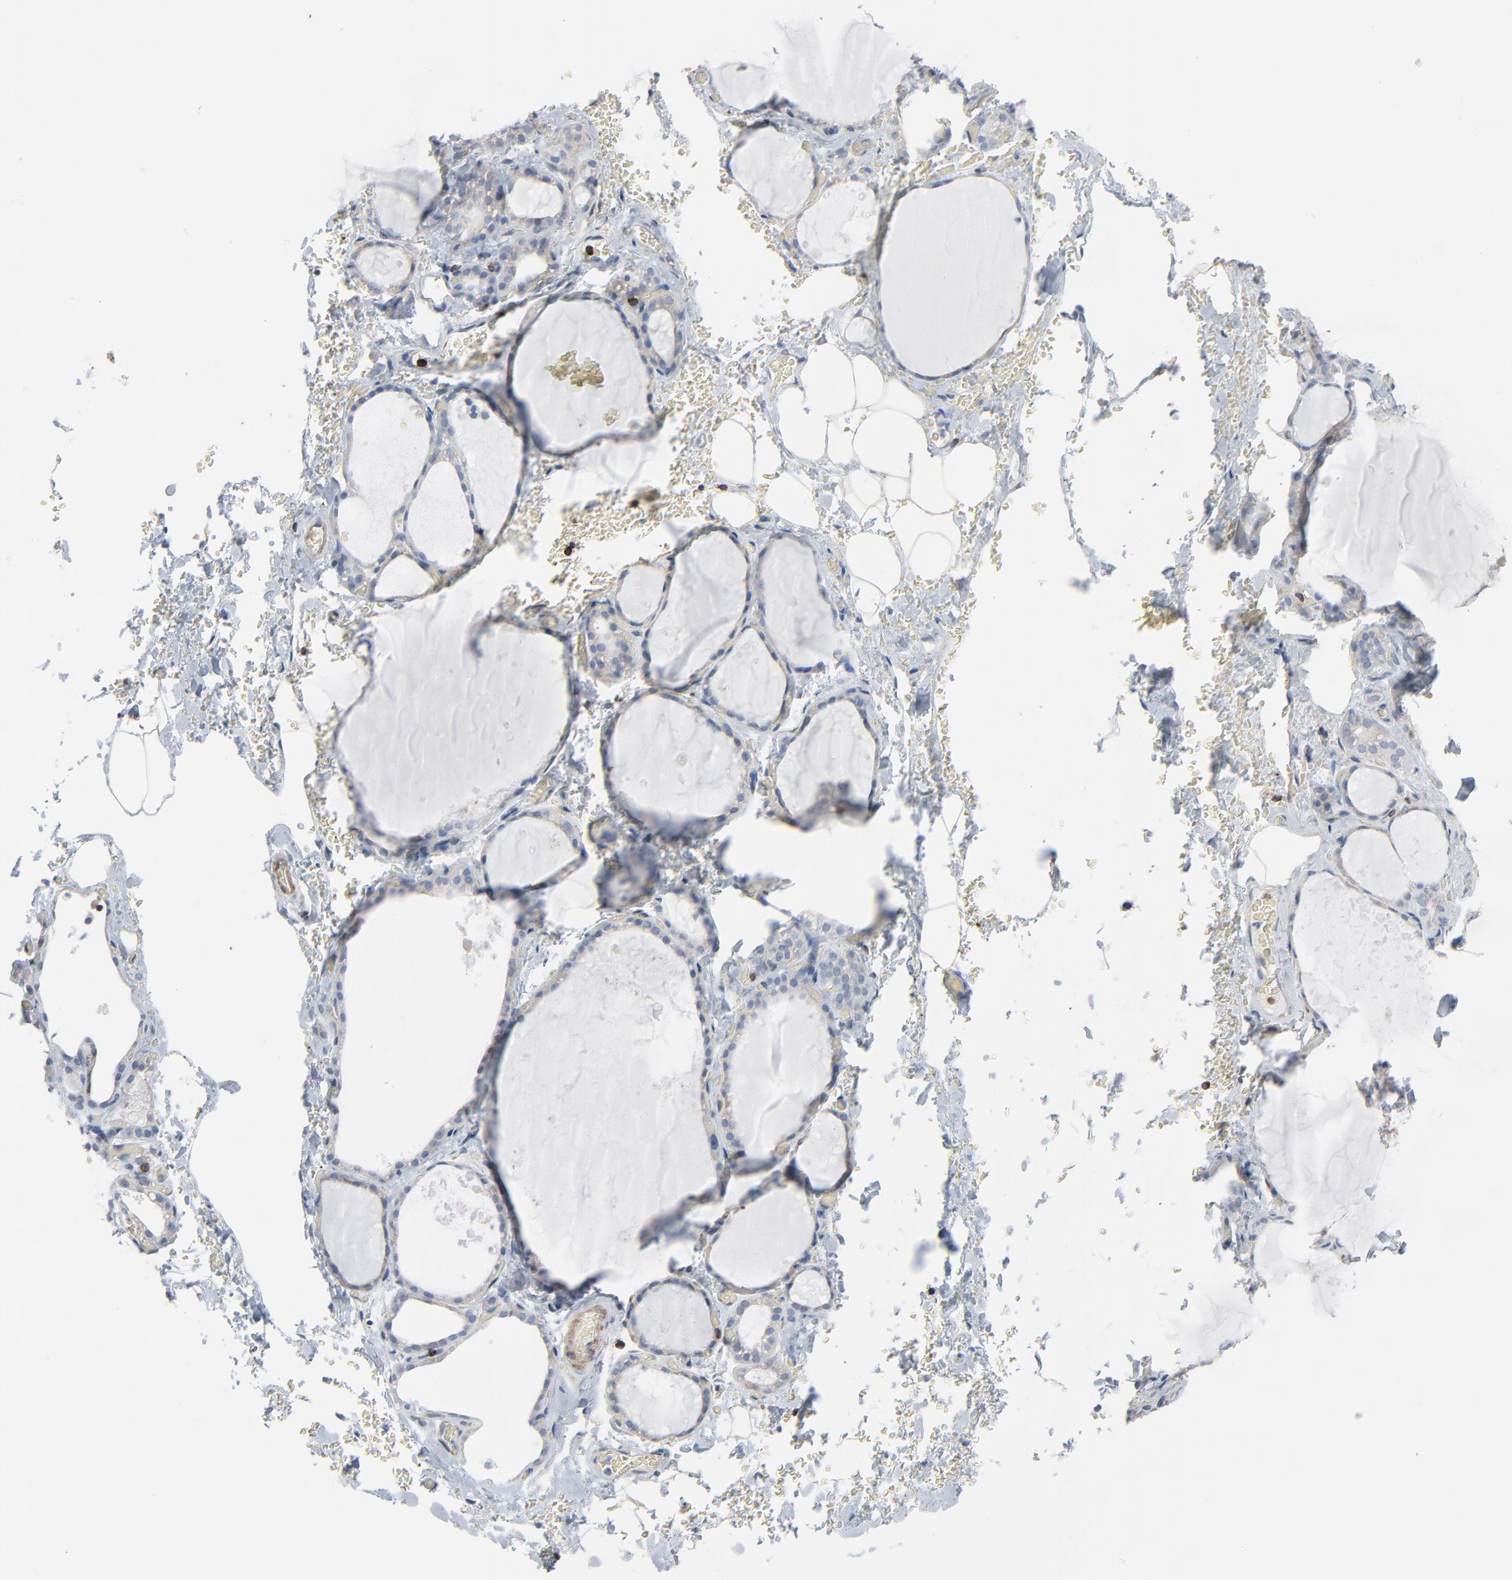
{"staining": {"intensity": "negative", "quantity": "none", "location": "none"}, "tissue": "thyroid gland", "cell_type": "Glandular cells", "image_type": "normal", "snomed": [{"axis": "morphology", "description": "Normal tissue, NOS"}, {"axis": "topography", "description": "Thyroid gland"}], "caption": "High power microscopy image of an immunohistochemistry (IHC) photomicrograph of benign thyroid gland, revealing no significant positivity in glandular cells. (Stains: DAB (3,3'-diaminobenzidine) immunohistochemistry (IHC) with hematoxylin counter stain, Microscopy: brightfield microscopy at high magnification).", "gene": "OPTN", "patient": {"sex": "male", "age": 61}}